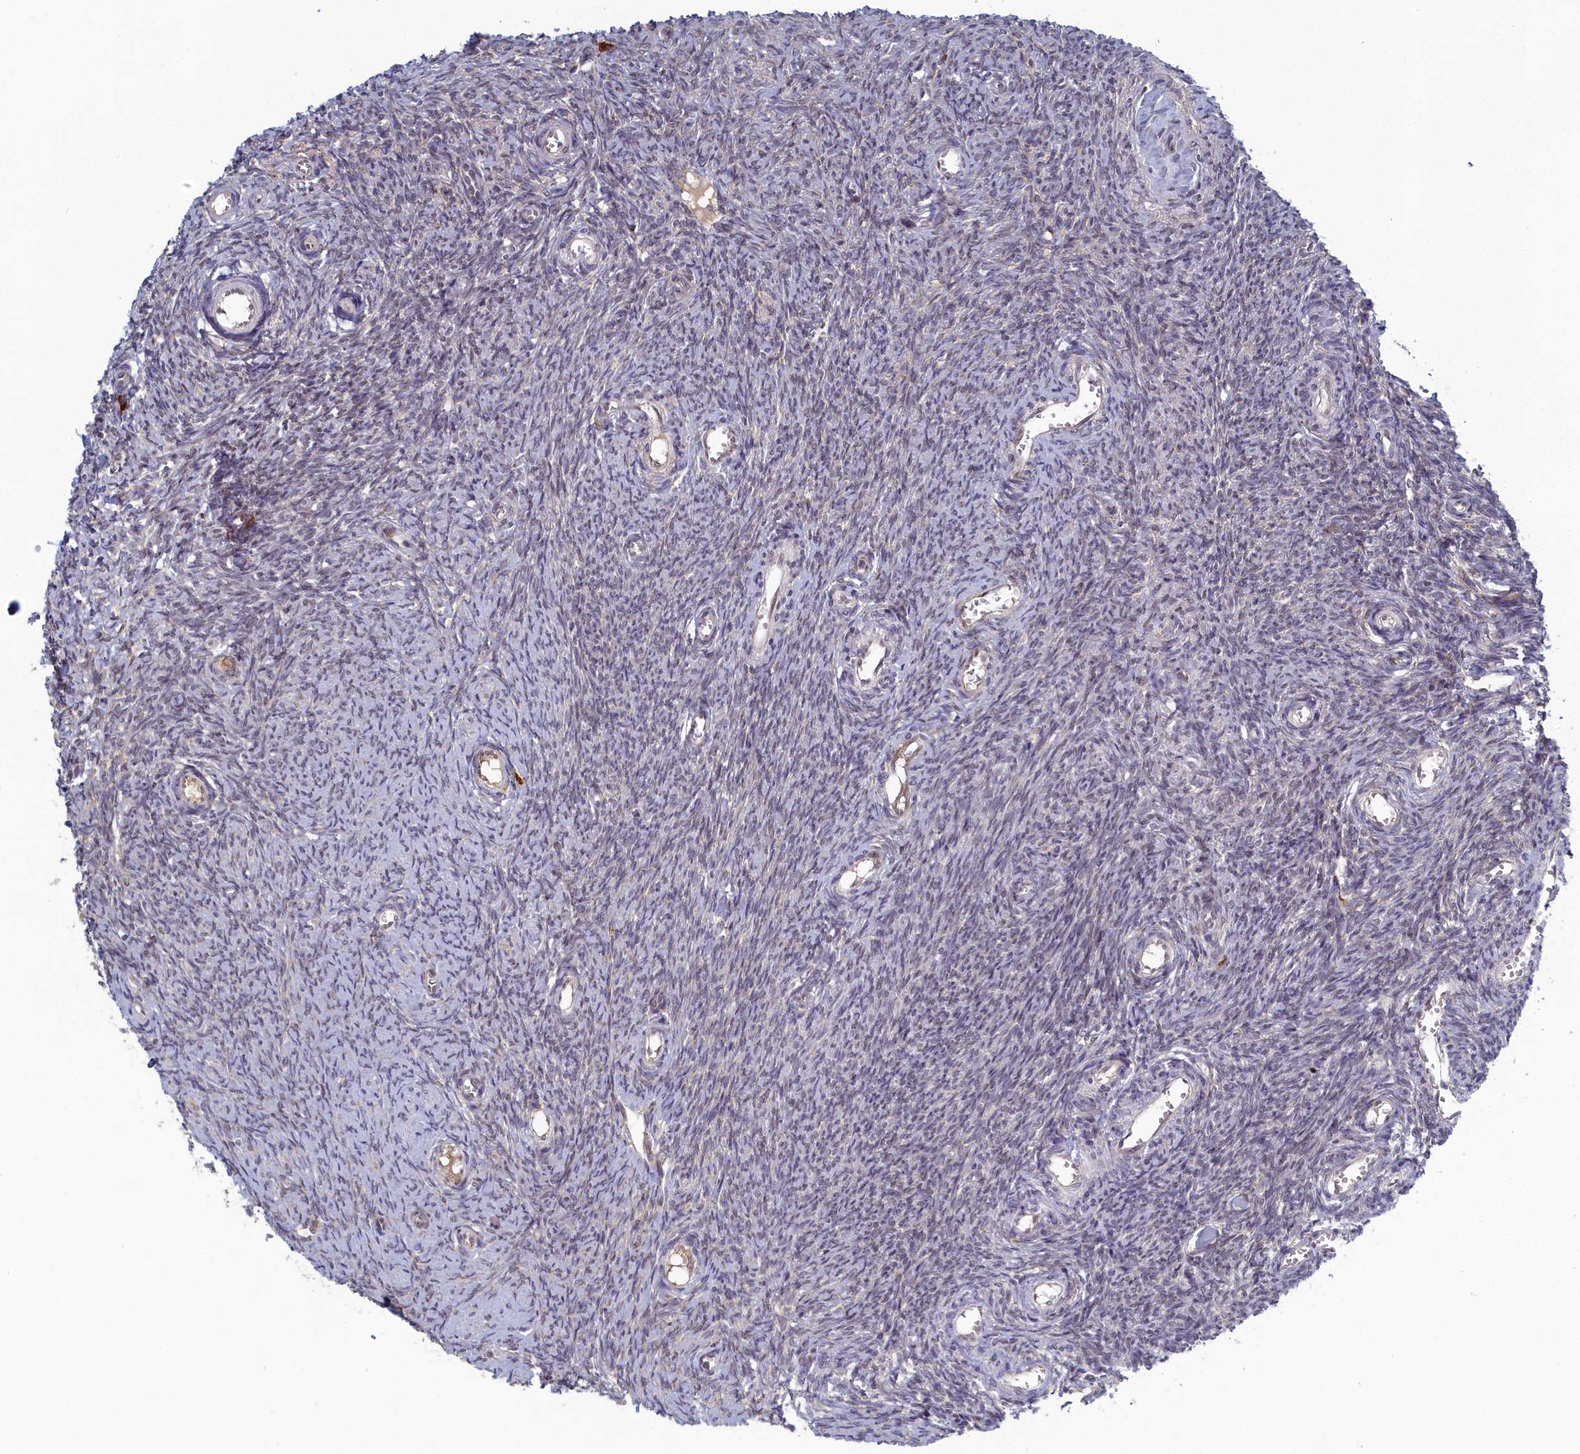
{"staining": {"intensity": "moderate", "quantity": ">75%", "location": "cytoplasmic/membranous,nuclear"}, "tissue": "ovary", "cell_type": "Follicle cells", "image_type": "normal", "snomed": [{"axis": "morphology", "description": "Normal tissue, NOS"}, {"axis": "topography", "description": "Ovary"}], "caption": "Approximately >75% of follicle cells in normal ovary reveal moderate cytoplasmic/membranous,nuclear protein expression as visualized by brown immunohistochemical staining.", "gene": "DNAJC17", "patient": {"sex": "female", "age": 44}}